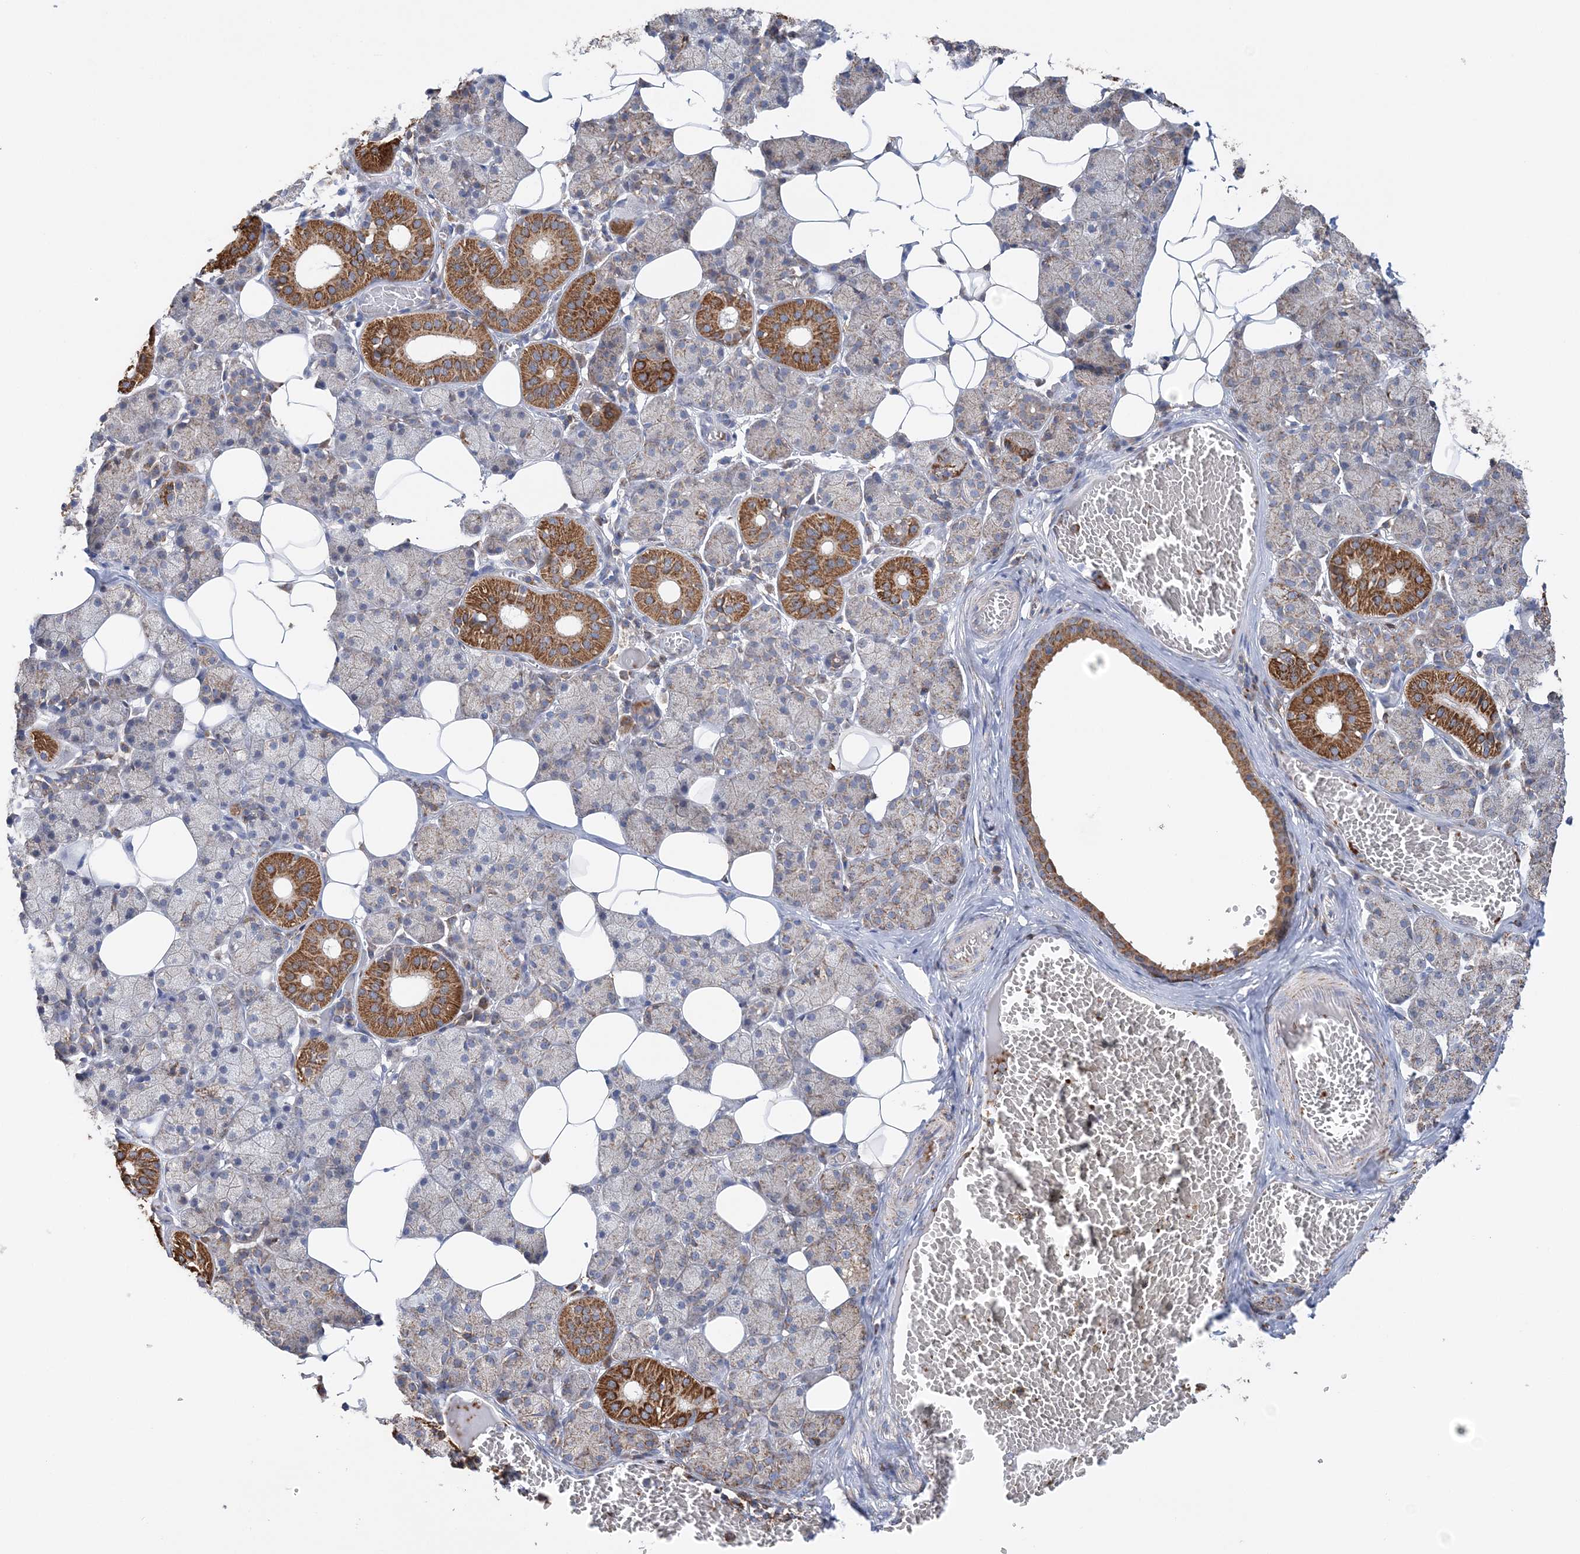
{"staining": {"intensity": "moderate", "quantity": "25%-75%", "location": "cytoplasmic/membranous"}, "tissue": "salivary gland", "cell_type": "Glandular cells", "image_type": "normal", "snomed": [{"axis": "morphology", "description": "Normal tissue, NOS"}, {"axis": "topography", "description": "Salivary gland"}], "caption": "Protein expression analysis of benign salivary gland reveals moderate cytoplasmic/membranous positivity in approximately 25%-75% of glandular cells. (IHC, brightfield microscopy, high magnification).", "gene": "TTC32", "patient": {"sex": "female", "age": 33}}